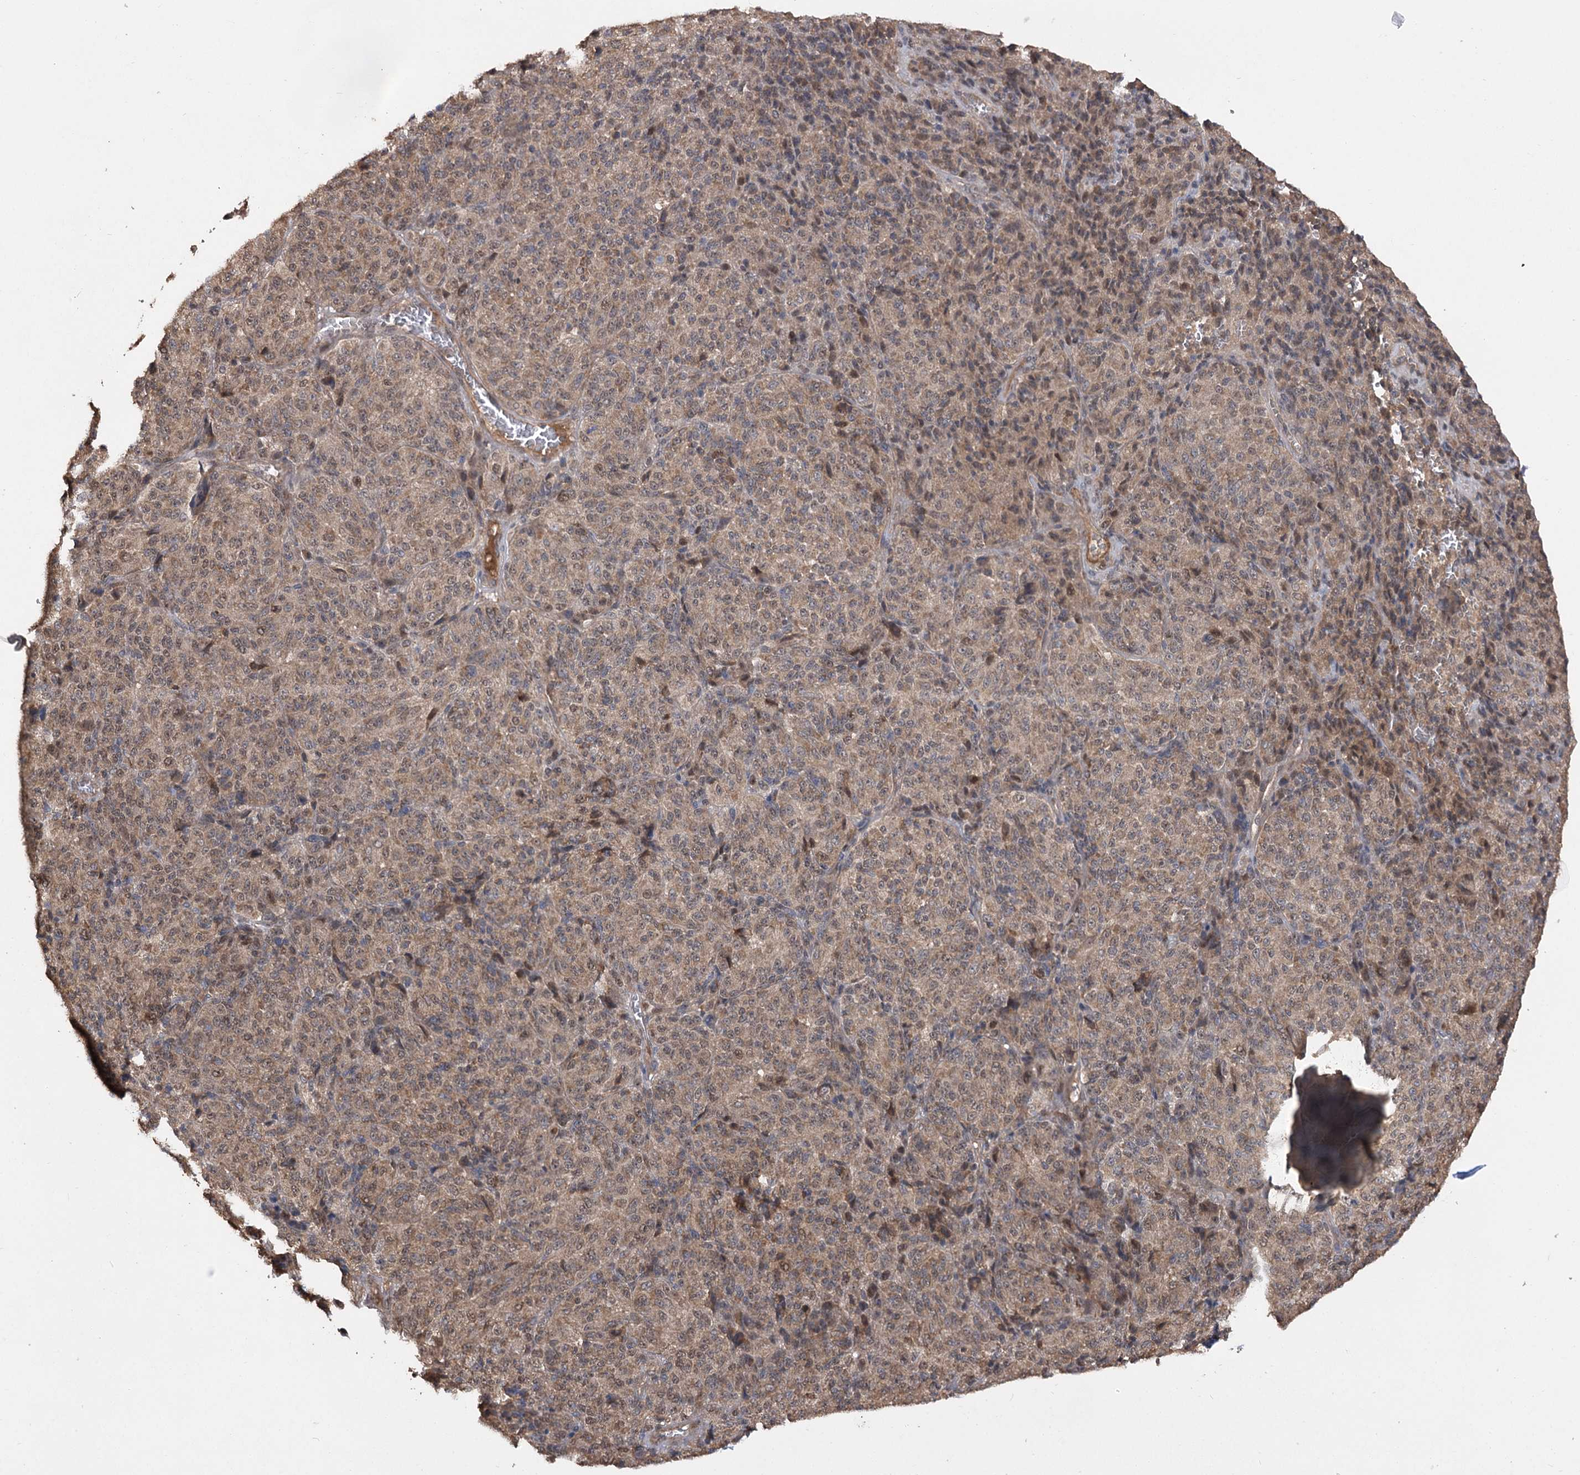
{"staining": {"intensity": "moderate", "quantity": ">75%", "location": "cytoplasmic/membranous,nuclear"}, "tissue": "melanoma", "cell_type": "Tumor cells", "image_type": "cancer", "snomed": [{"axis": "morphology", "description": "Malignant melanoma, Metastatic site"}, {"axis": "topography", "description": "Brain"}], "caption": "Protein staining by immunohistochemistry reveals moderate cytoplasmic/membranous and nuclear expression in approximately >75% of tumor cells in malignant melanoma (metastatic site).", "gene": "TENM2", "patient": {"sex": "female", "age": 56}}